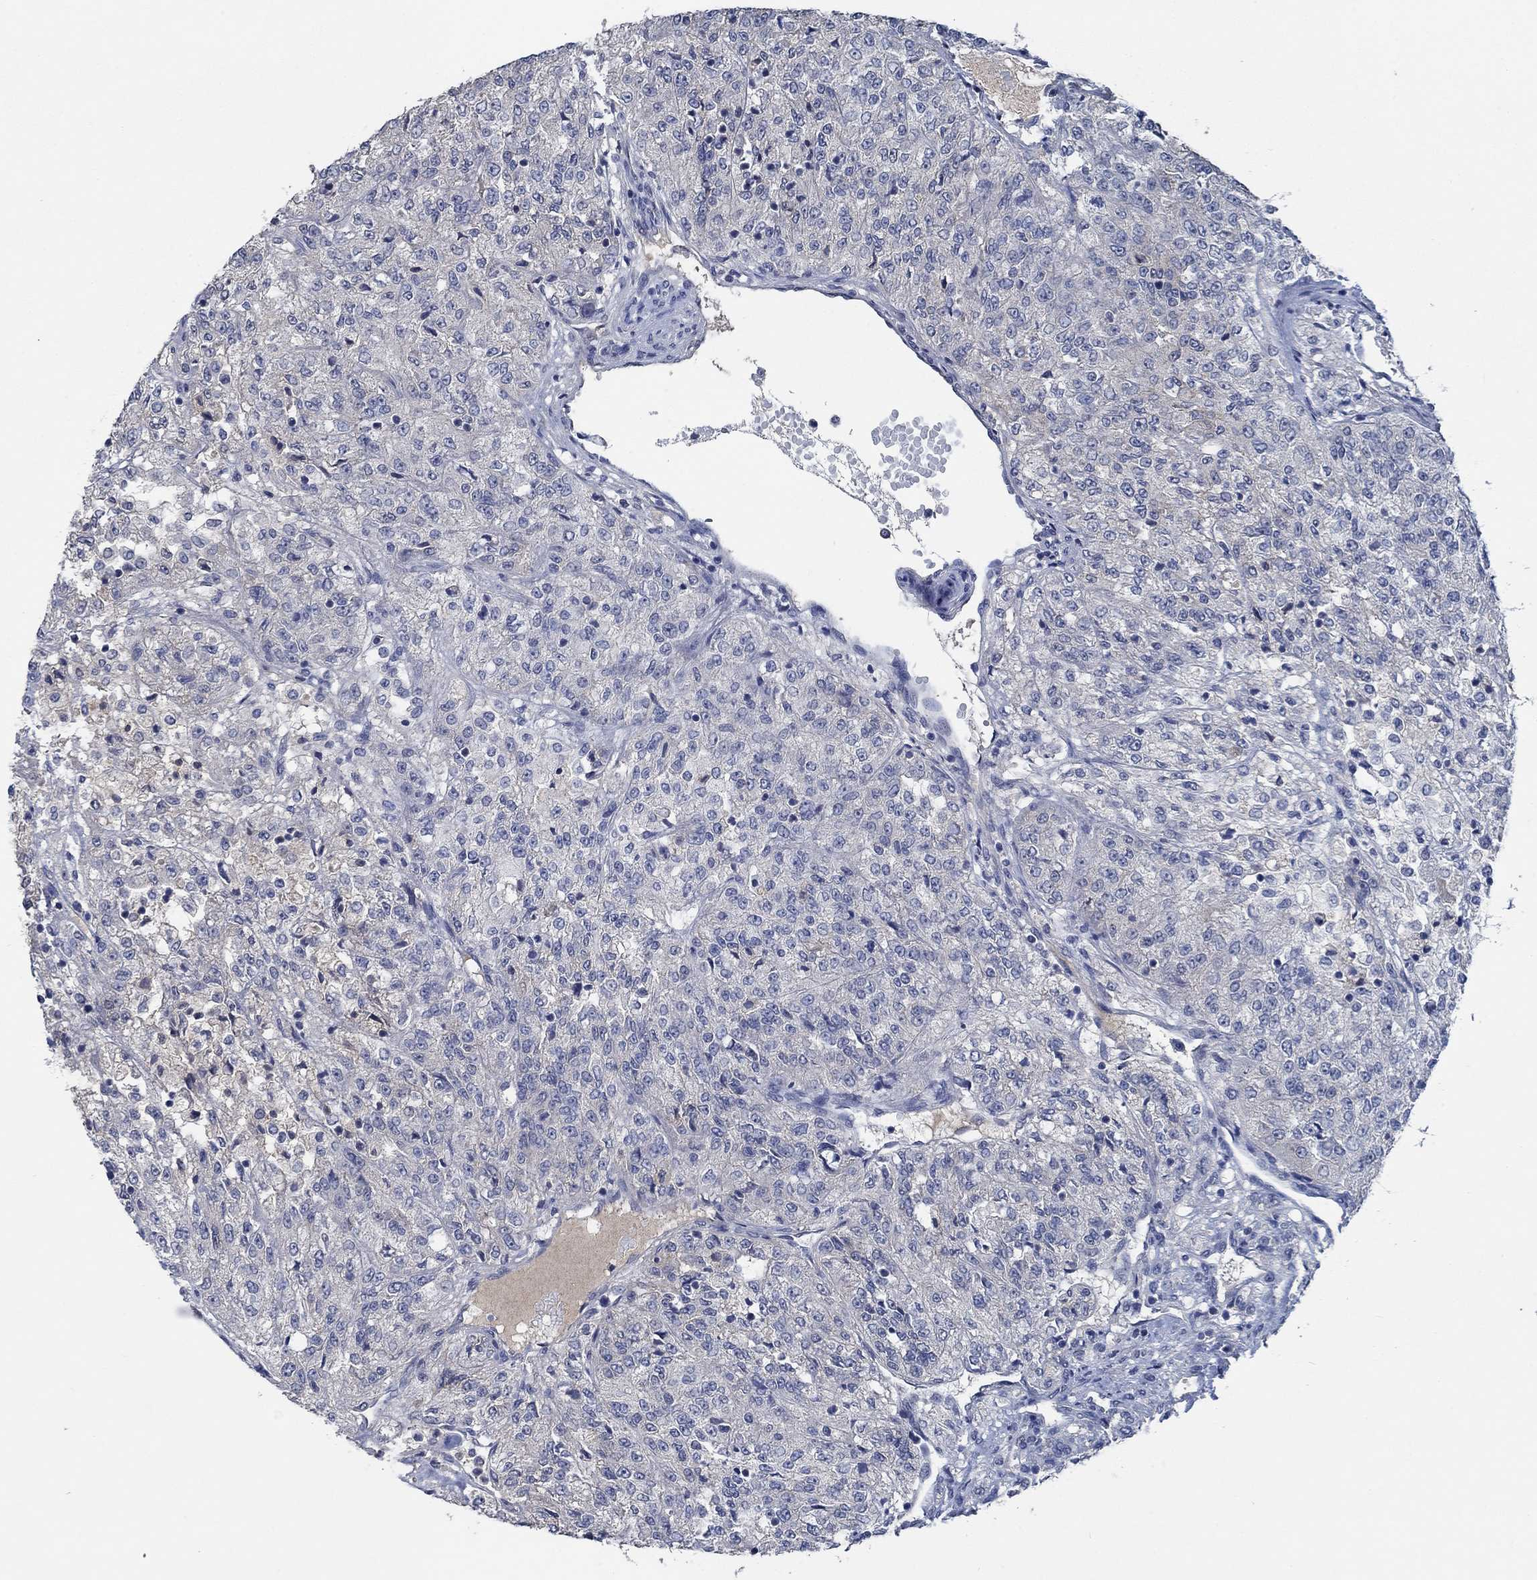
{"staining": {"intensity": "negative", "quantity": "none", "location": "none"}, "tissue": "renal cancer", "cell_type": "Tumor cells", "image_type": "cancer", "snomed": [{"axis": "morphology", "description": "Adenocarcinoma, NOS"}, {"axis": "topography", "description": "Kidney"}], "caption": "IHC histopathology image of adenocarcinoma (renal) stained for a protein (brown), which shows no staining in tumor cells.", "gene": "OBSCN", "patient": {"sex": "female", "age": 63}}